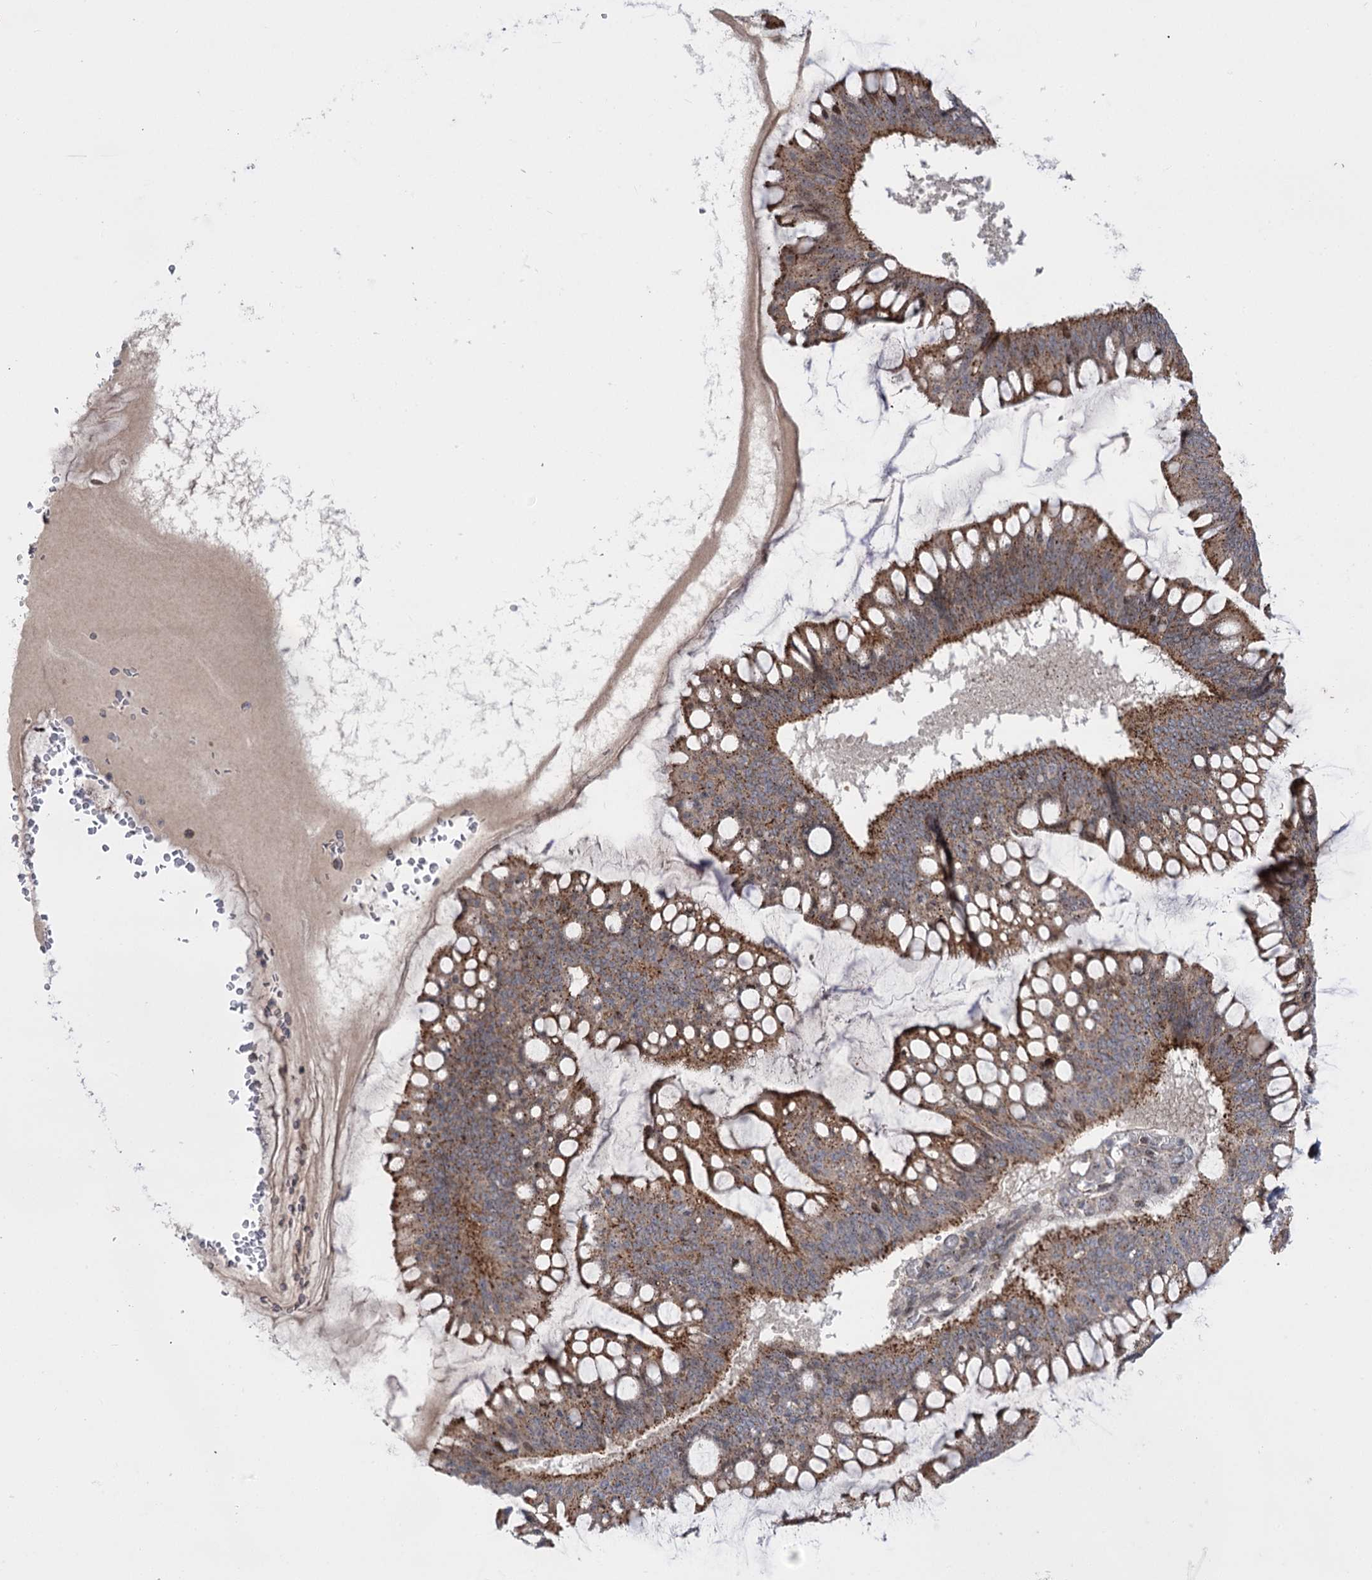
{"staining": {"intensity": "moderate", "quantity": ">75%", "location": "cytoplasmic/membranous"}, "tissue": "ovarian cancer", "cell_type": "Tumor cells", "image_type": "cancer", "snomed": [{"axis": "morphology", "description": "Cystadenocarcinoma, mucinous, NOS"}, {"axis": "topography", "description": "Ovary"}], "caption": "Immunohistochemistry image of neoplastic tissue: ovarian cancer stained using IHC exhibits medium levels of moderate protein expression localized specifically in the cytoplasmic/membranous of tumor cells, appearing as a cytoplasmic/membranous brown color.", "gene": "ZFYVE27", "patient": {"sex": "female", "age": 73}}